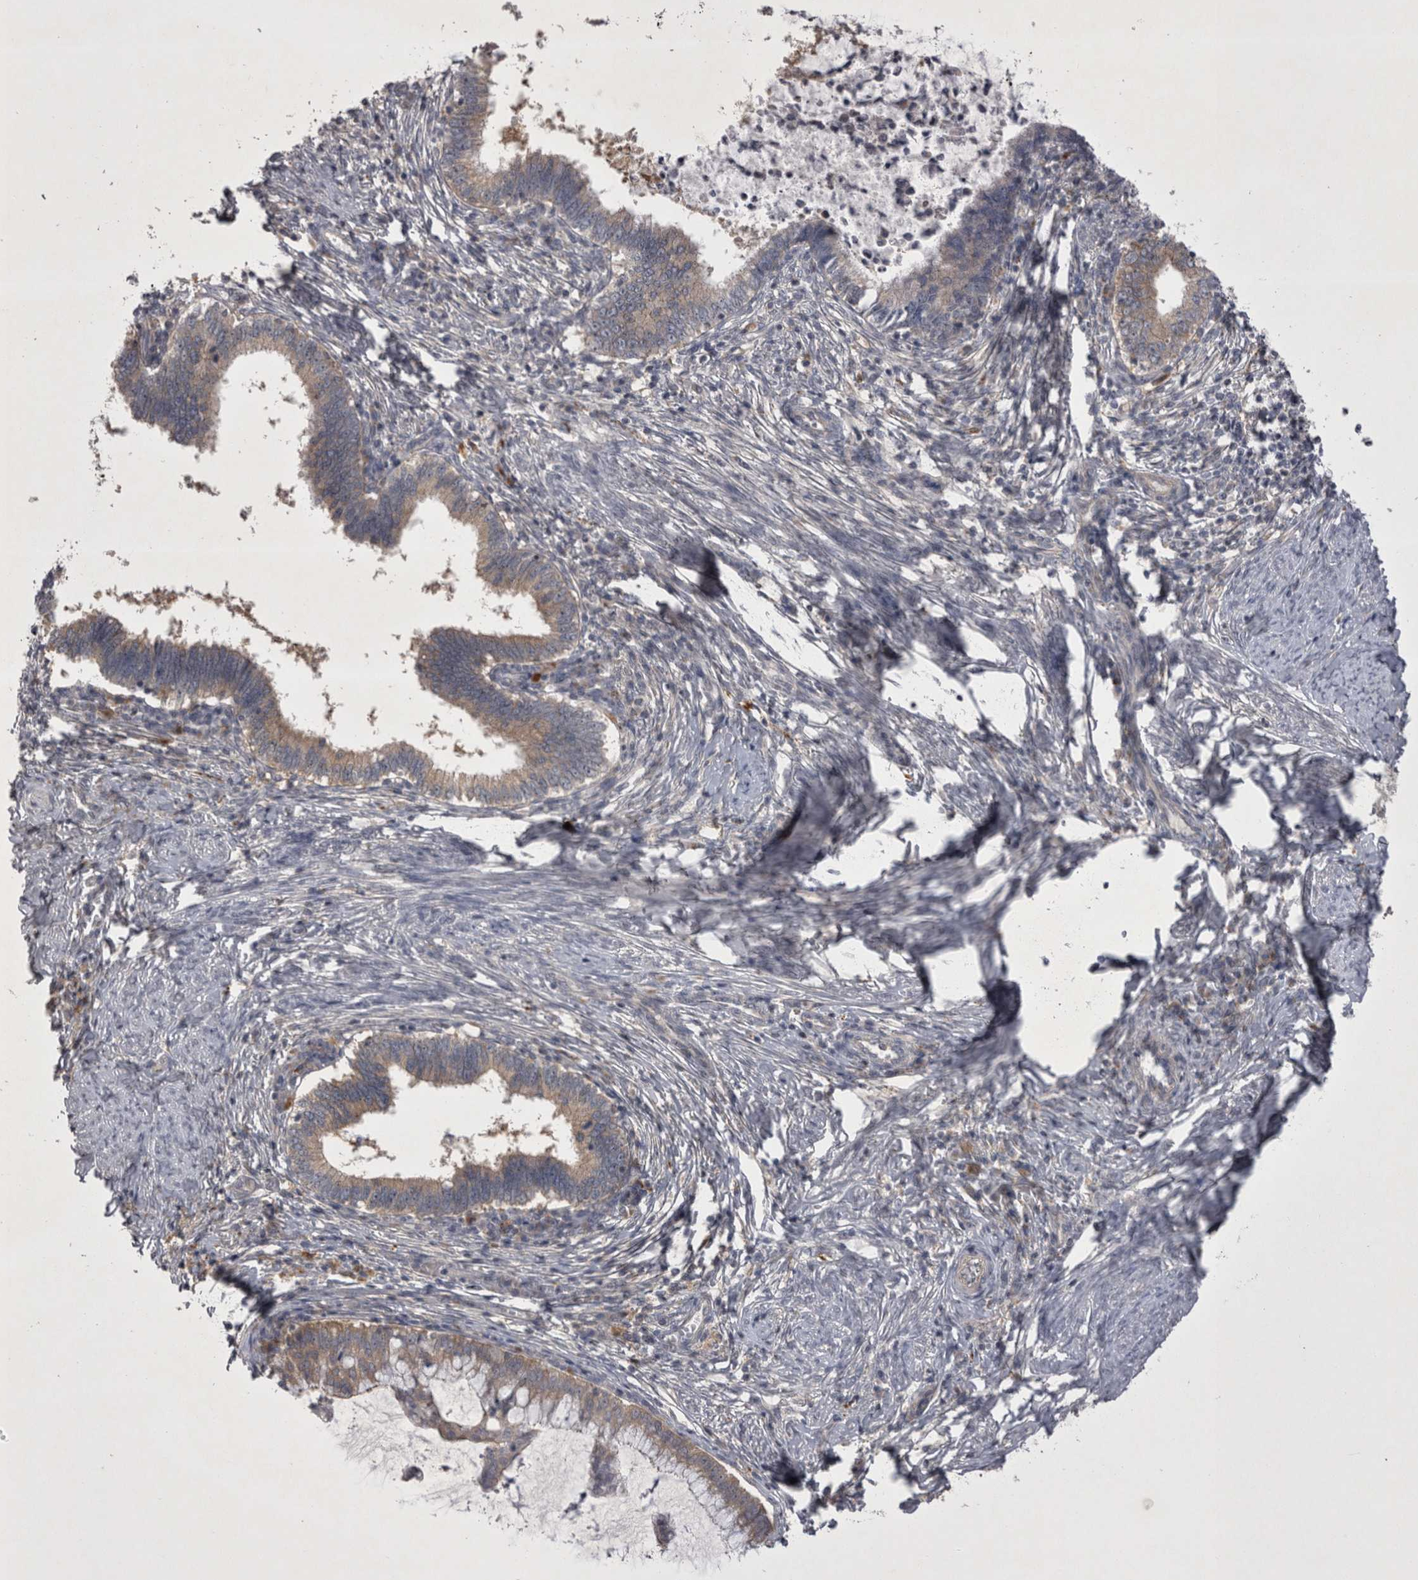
{"staining": {"intensity": "moderate", "quantity": ">75%", "location": "cytoplasmic/membranous"}, "tissue": "cervical cancer", "cell_type": "Tumor cells", "image_type": "cancer", "snomed": [{"axis": "morphology", "description": "Adenocarcinoma, NOS"}, {"axis": "topography", "description": "Cervix"}], "caption": "Immunohistochemical staining of human cervical adenocarcinoma demonstrates medium levels of moderate cytoplasmic/membranous expression in about >75% of tumor cells.", "gene": "CTBS", "patient": {"sex": "female", "age": 36}}